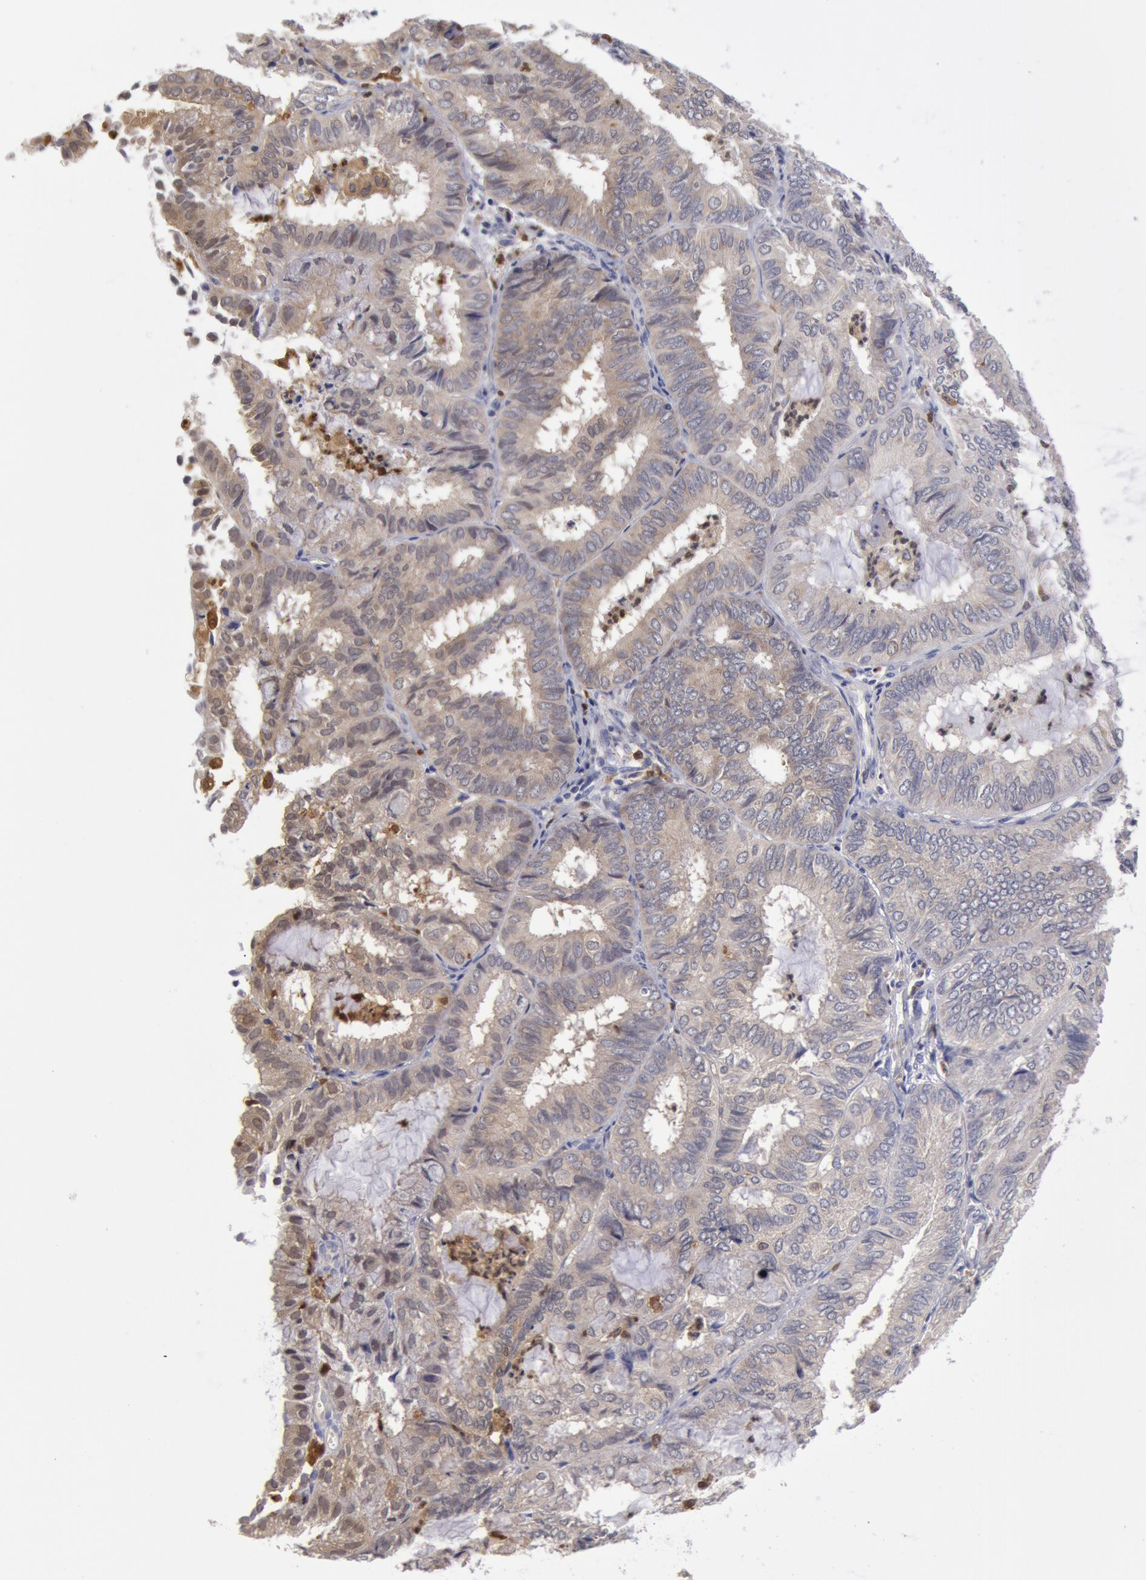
{"staining": {"intensity": "weak", "quantity": ">75%", "location": "cytoplasmic/membranous"}, "tissue": "endometrial cancer", "cell_type": "Tumor cells", "image_type": "cancer", "snomed": [{"axis": "morphology", "description": "Adenocarcinoma, NOS"}, {"axis": "topography", "description": "Endometrium"}], "caption": "A micrograph of human endometrial cancer (adenocarcinoma) stained for a protein shows weak cytoplasmic/membranous brown staining in tumor cells.", "gene": "SYK", "patient": {"sex": "female", "age": 59}}